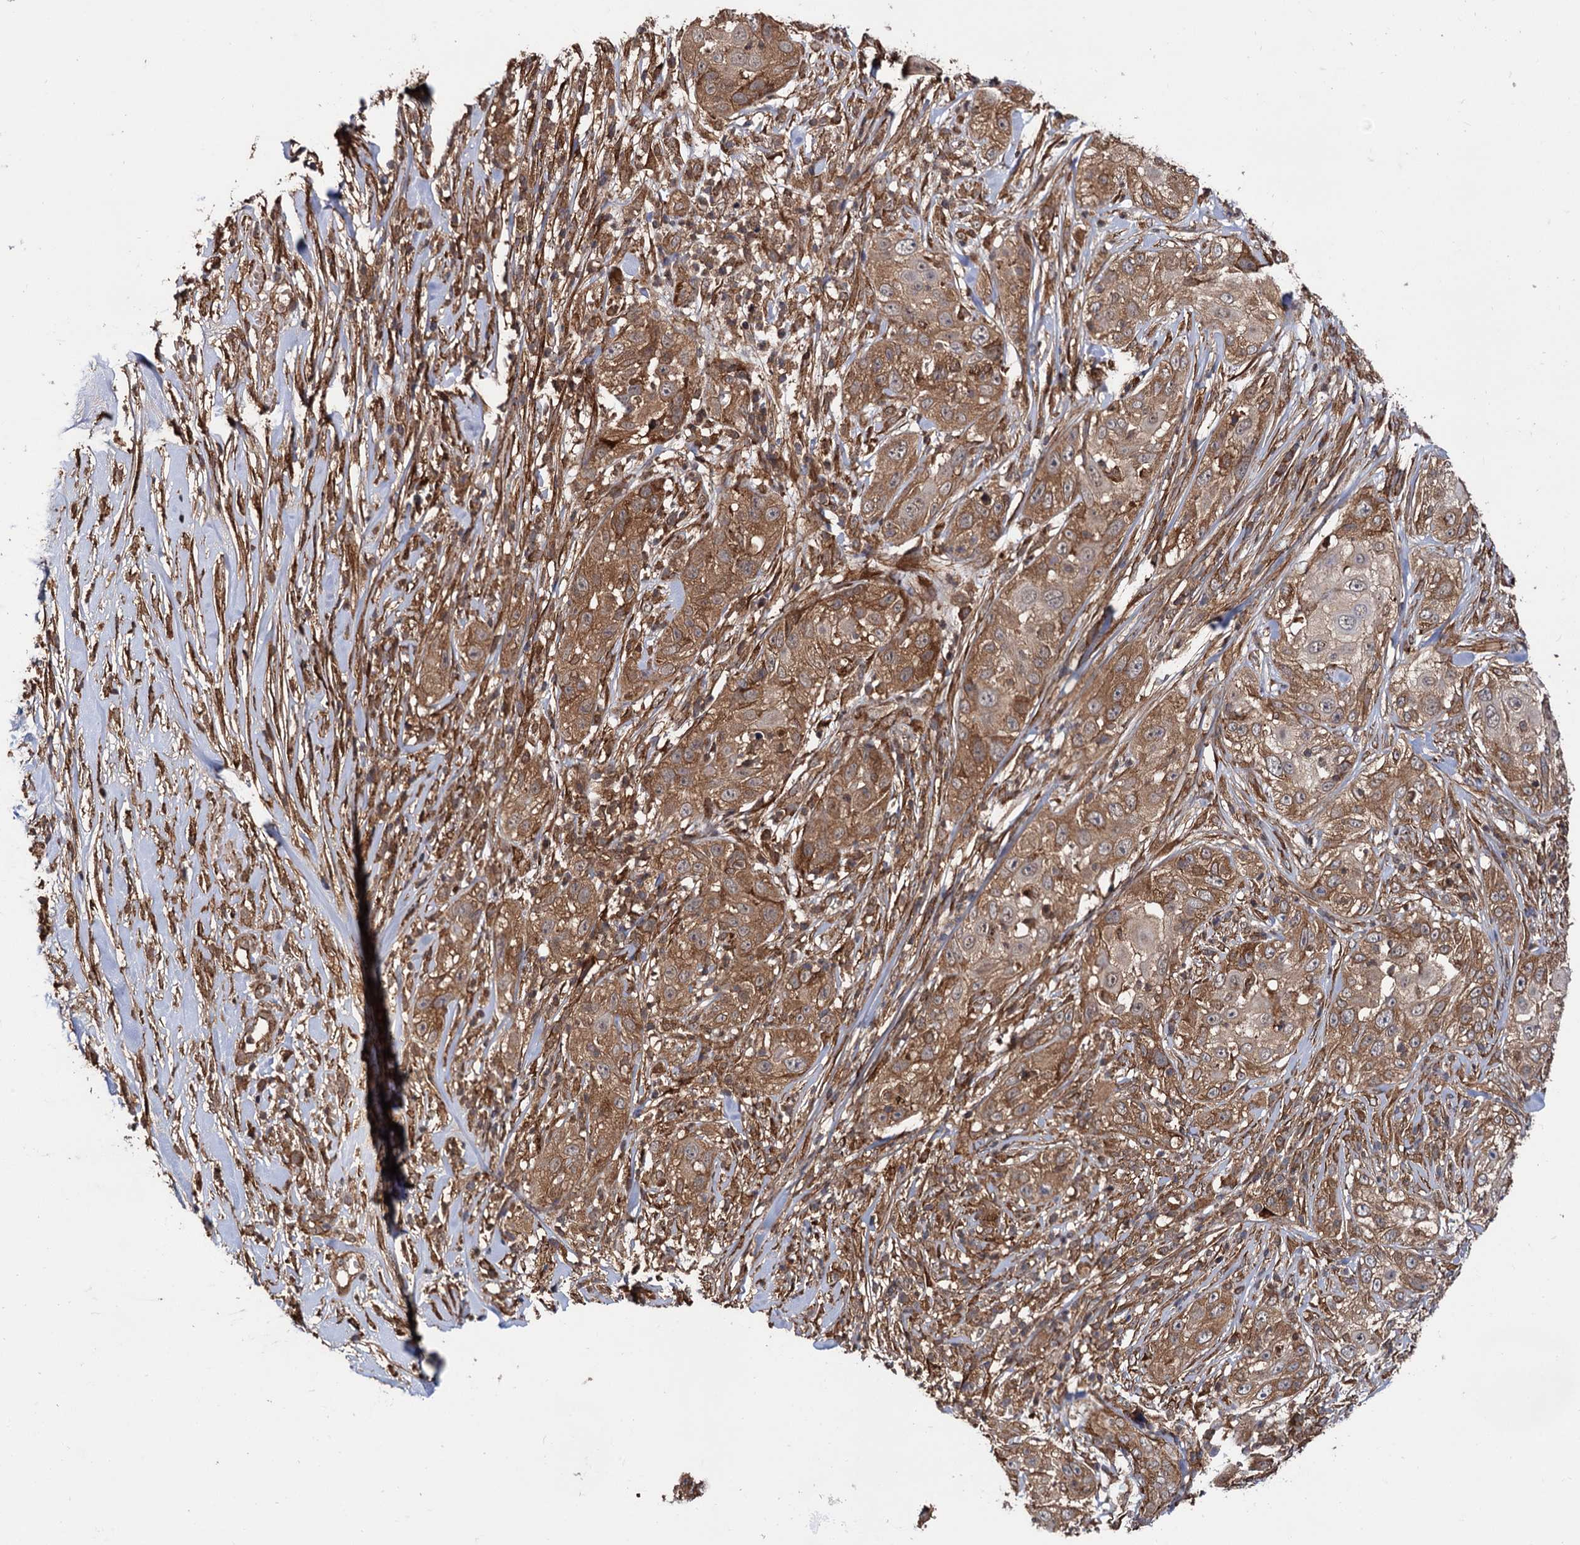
{"staining": {"intensity": "moderate", "quantity": ">75%", "location": "cytoplasmic/membranous"}, "tissue": "skin cancer", "cell_type": "Tumor cells", "image_type": "cancer", "snomed": [{"axis": "morphology", "description": "Squamous cell carcinoma, NOS"}, {"axis": "topography", "description": "Skin"}], "caption": "This is an image of IHC staining of squamous cell carcinoma (skin), which shows moderate positivity in the cytoplasmic/membranous of tumor cells.", "gene": "ATP8B4", "patient": {"sex": "female", "age": 44}}